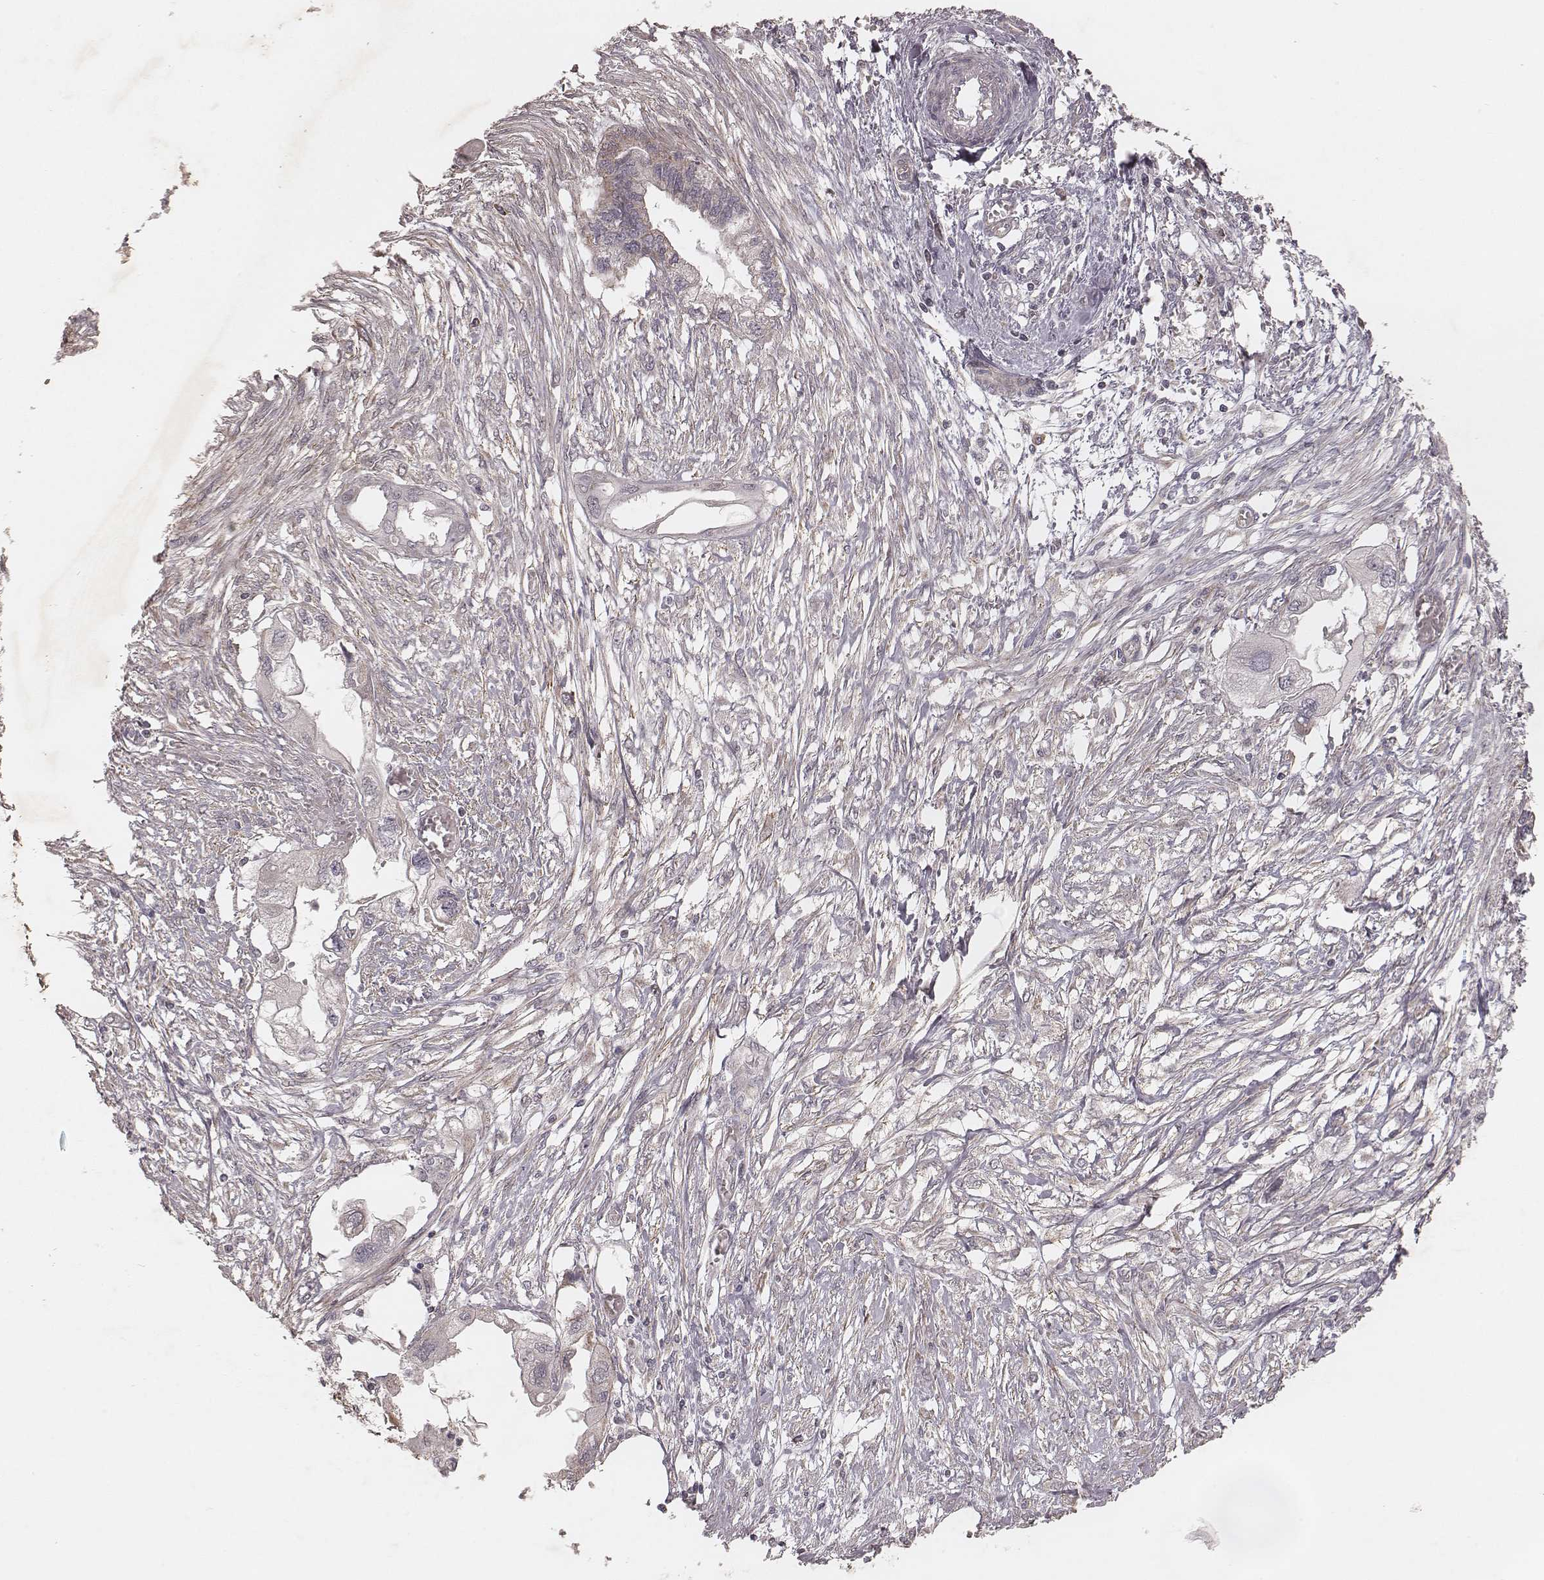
{"staining": {"intensity": "weak", "quantity": "25%-75%", "location": "cytoplasmic/membranous"}, "tissue": "endometrial cancer", "cell_type": "Tumor cells", "image_type": "cancer", "snomed": [{"axis": "morphology", "description": "Adenocarcinoma, NOS"}, {"axis": "morphology", "description": "Adenocarcinoma, metastatic, NOS"}, {"axis": "topography", "description": "Adipose tissue"}, {"axis": "topography", "description": "Endometrium"}], "caption": "Endometrial metastatic adenocarcinoma stained with a protein marker reveals weak staining in tumor cells.", "gene": "NDUFA7", "patient": {"sex": "female", "age": 67}}